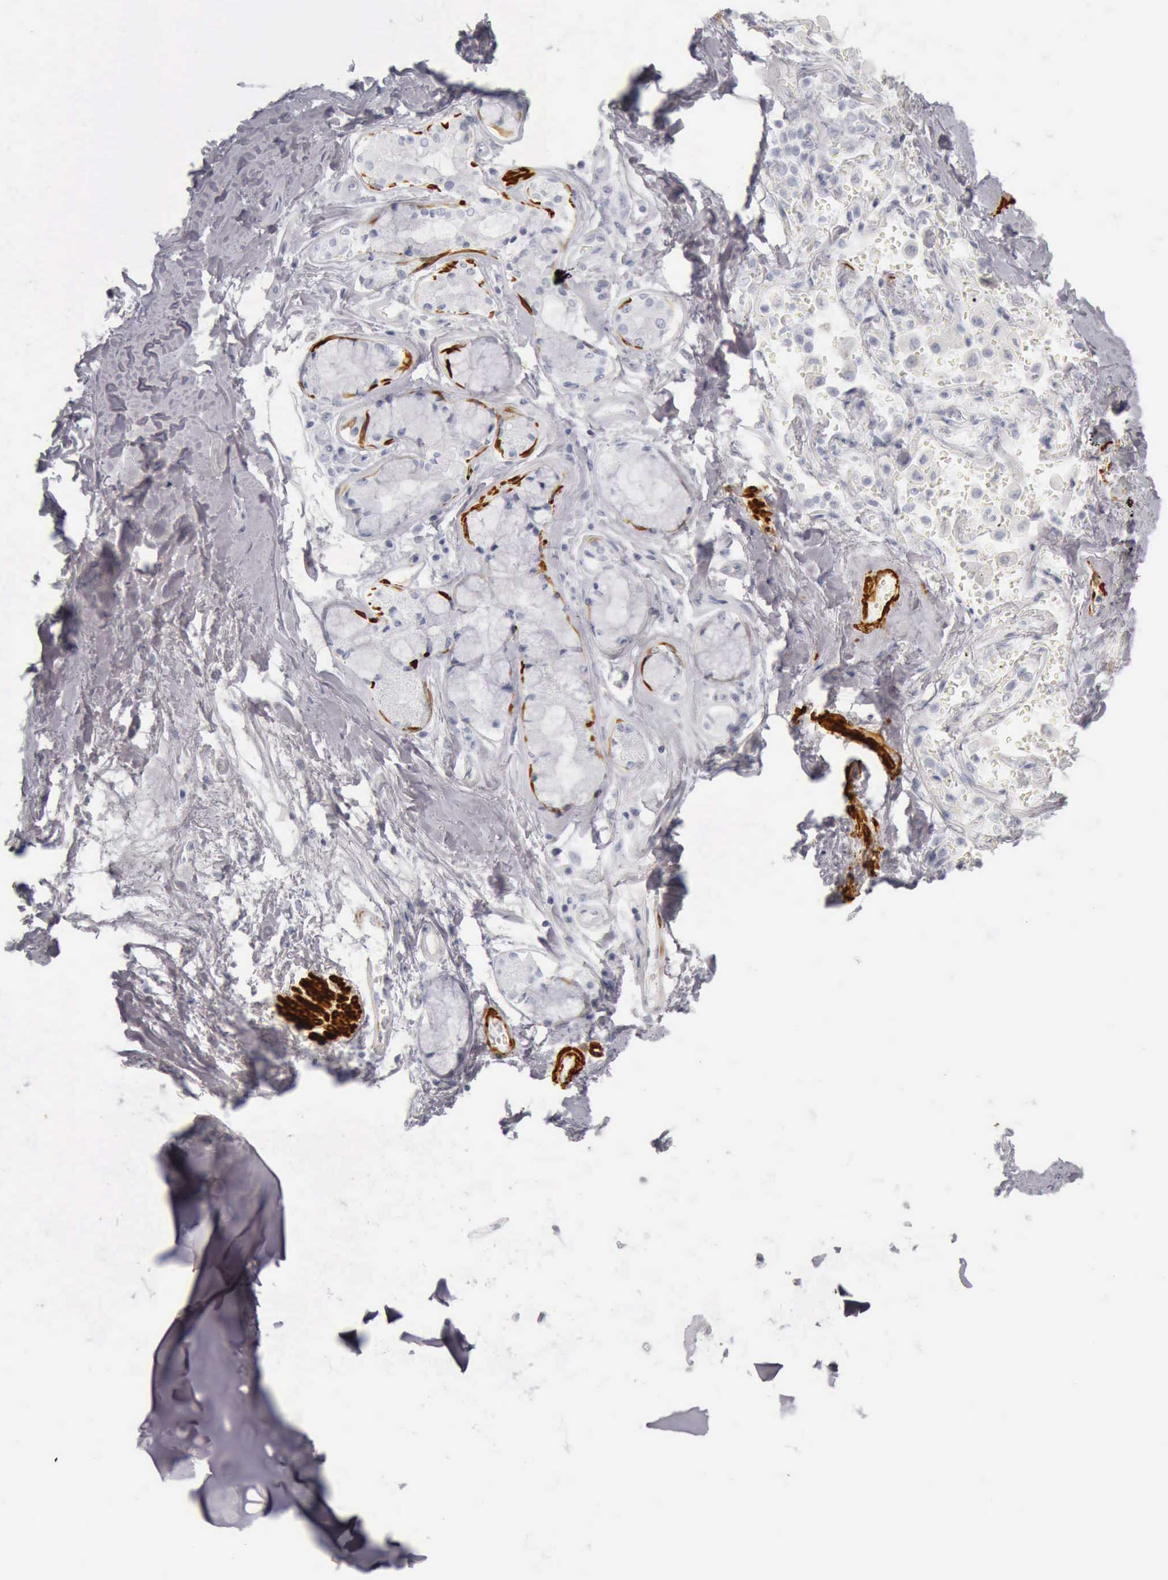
{"staining": {"intensity": "negative", "quantity": "none", "location": "none"}, "tissue": "adipose tissue", "cell_type": "Adipocytes", "image_type": "normal", "snomed": [{"axis": "morphology", "description": "Normal tissue, NOS"}, {"axis": "topography", "description": "Cartilage tissue"}, {"axis": "topography", "description": "Lung"}], "caption": "Adipose tissue stained for a protein using immunohistochemistry (IHC) demonstrates no staining adipocytes.", "gene": "CALD1", "patient": {"sex": "male", "age": 65}}